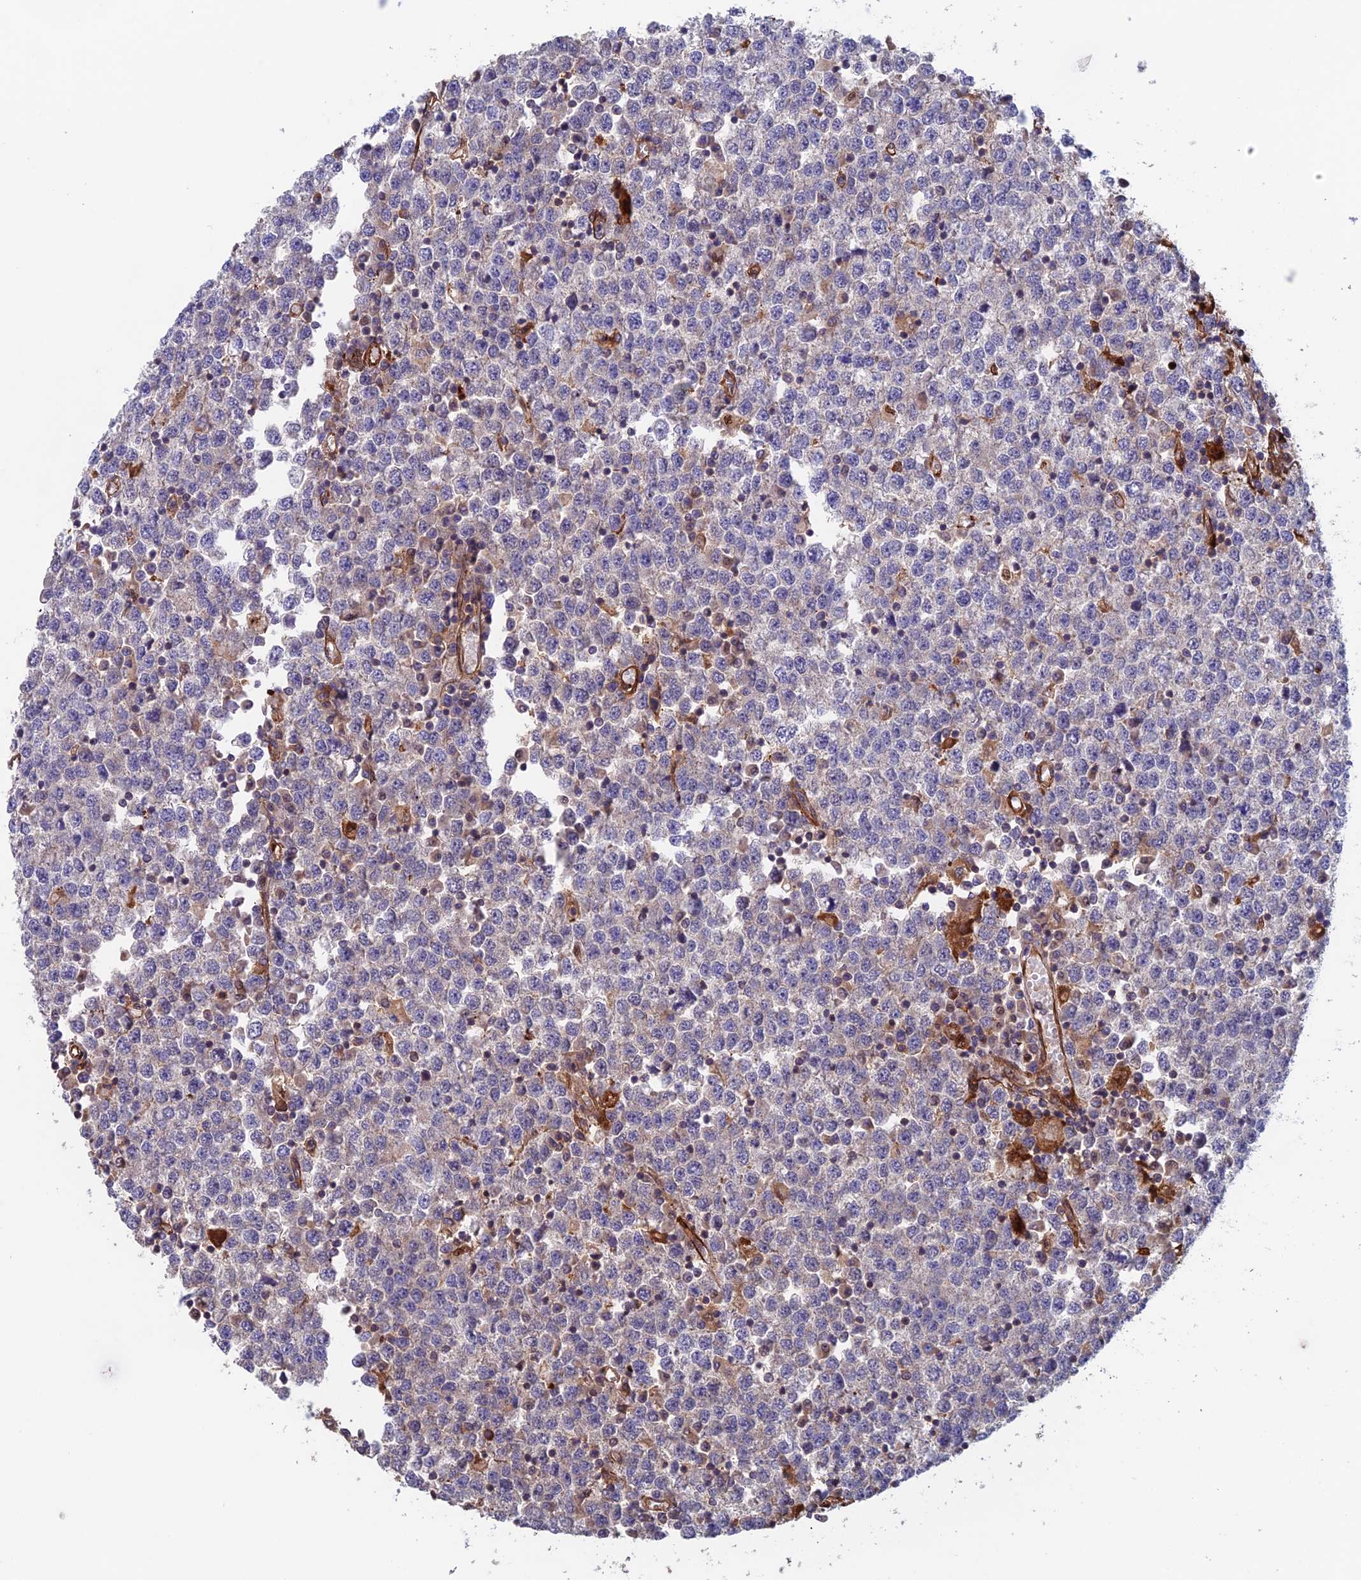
{"staining": {"intensity": "negative", "quantity": "none", "location": "none"}, "tissue": "testis cancer", "cell_type": "Tumor cells", "image_type": "cancer", "snomed": [{"axis": "morphology", "description": "Seminoma, NOS"}, {"axis": "topography", "description": "Testis"}], "caption": "Tumor cells show no significant staining in seminoma (testis).", "gene": "NUDT16L1", "patient": {"sex": "male", "age": 65}}